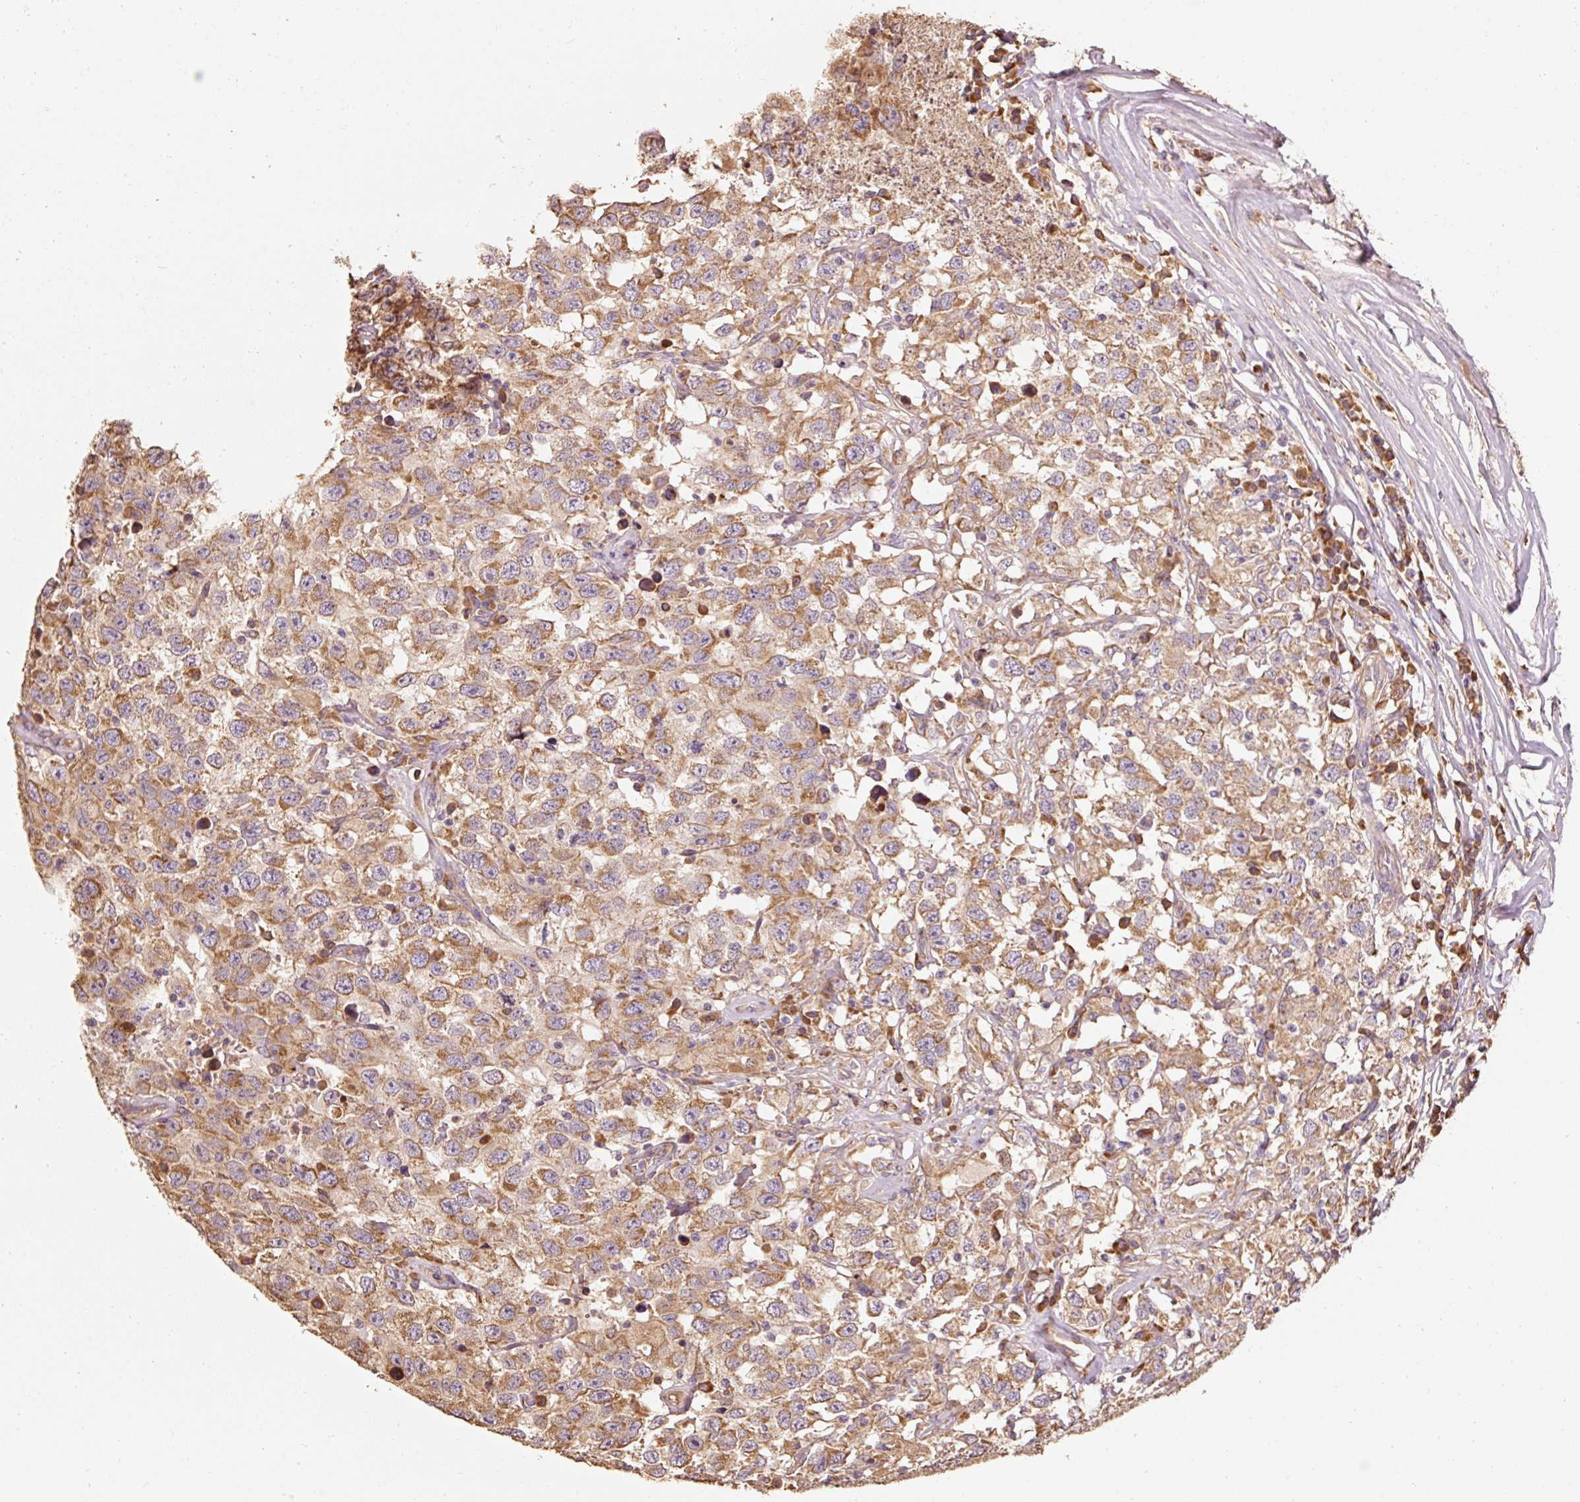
{"staining": {"intensity": "moderate", "quantity": ">75%", "location": "cytoplasmic/membranous"}, "tissue": "testis cancer", "cell_type": "Tumor cells", "image_type": "cancer", "snomed": [{"axis": "morphology", "description": "Seminoma, NOS"}, {"axis": "topography", "description": "Testis"}], "caption": "Protein staining of testis cancer (seminoma) tissue shows moderate cytoplasmic/membranous positivity in approximately >75% of tumor cells. Immunohistochemistry (ihc) stains the protein of interest in brown and the nuclei are stained blue.", "gene": "EFHC1", "patient": {"sex": "male", "age": 41}}